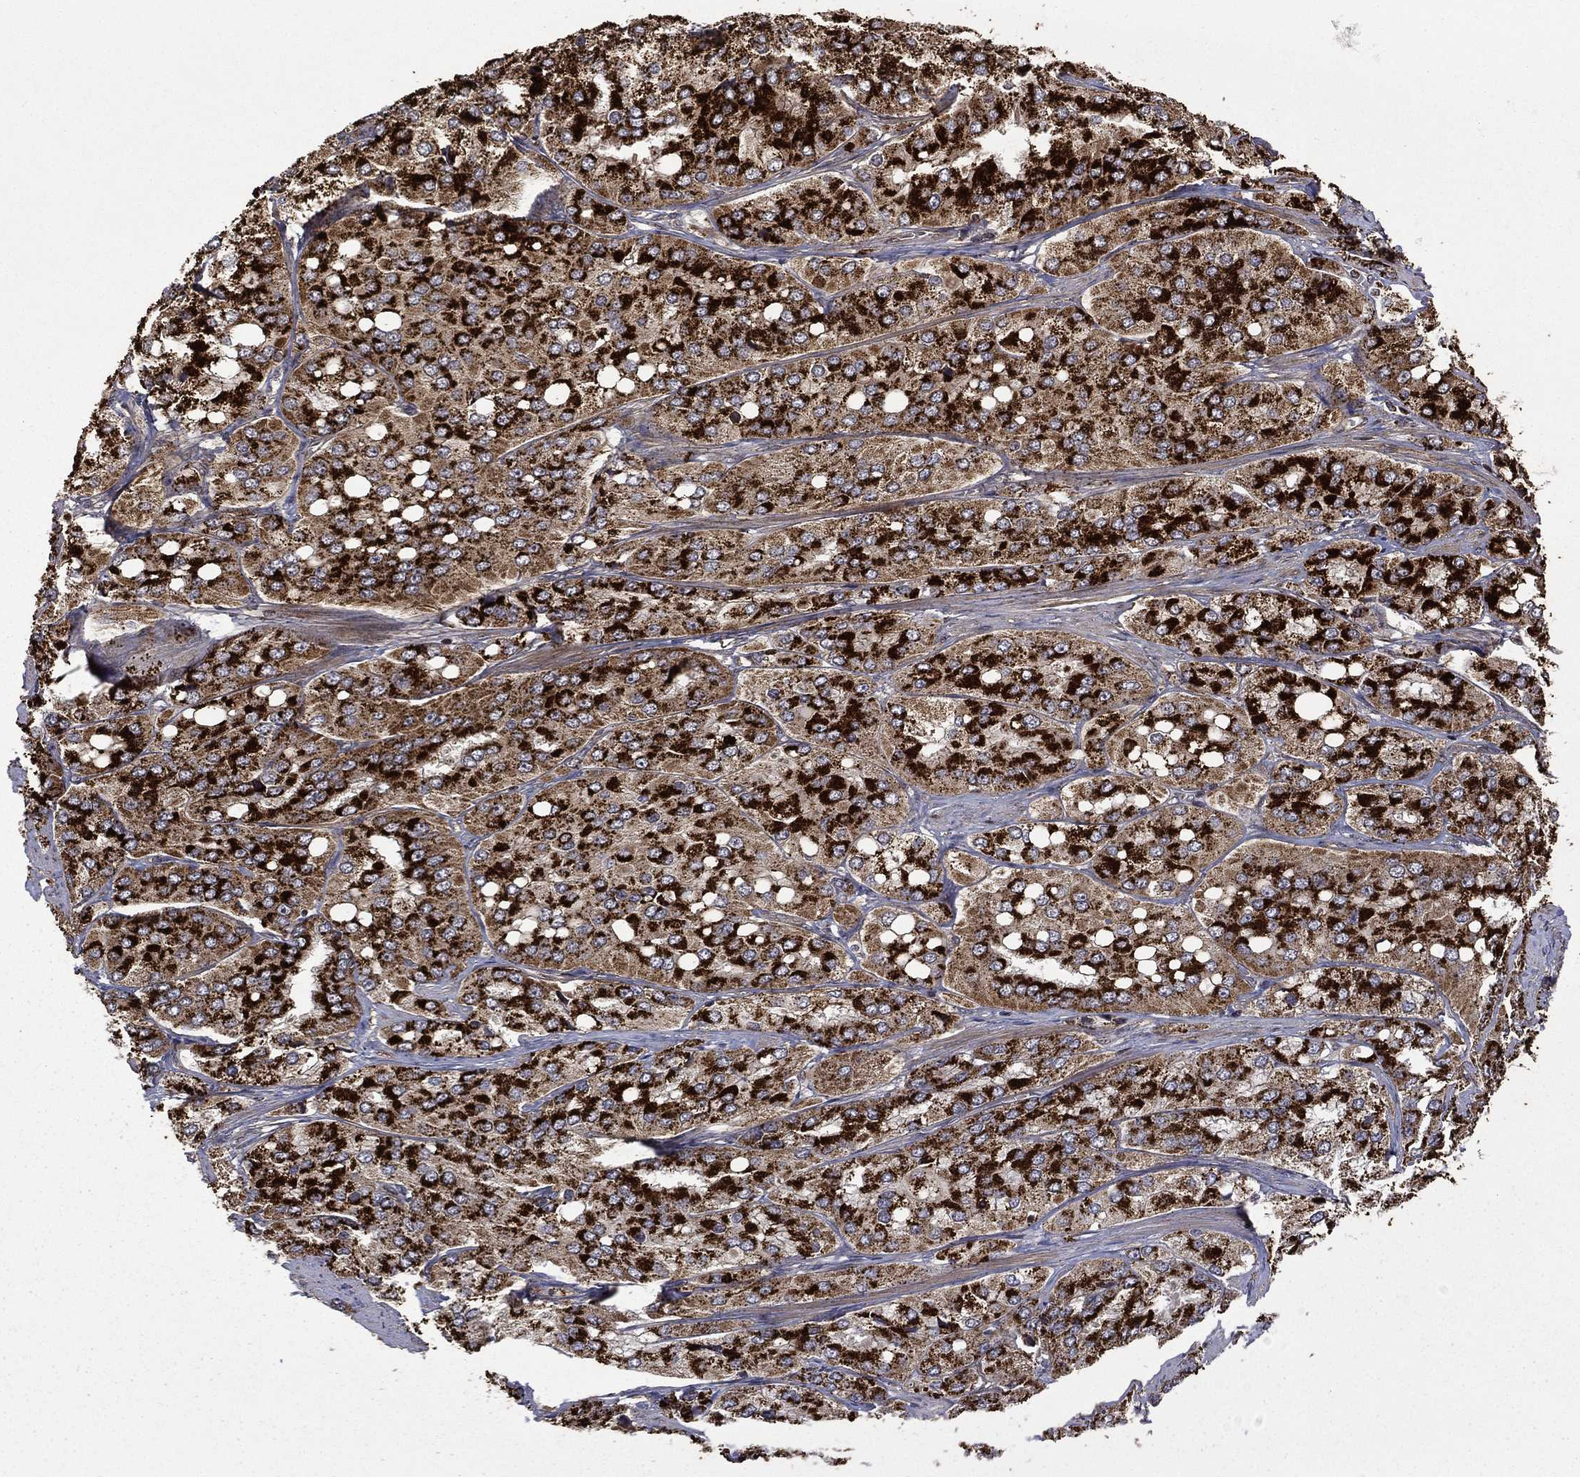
{"staining": {"intensity": "strong", "quantity": ">75%", "location": "cytoplasmic/membranous"}, "tissue": "prostate cancer", "cell_type": "Tumor cells", "image_type": "cancer", "snomed": [{"axis": "morphology", "description": "Adenocarcinoma, Low grade"}, {"axis": "topography", "description": "Prostate"}], "caption": "Immunohistochemical staining of human prostate cancer shows high levels of strong cytoplasmic/membranous expression in approximately >75% of tumor cells. (Stains: DAB in brown, nuclei in blue, Microscopy: brightfield microscopy at high magnification).", "gene": "GIMAP6", "patient": {"sex": "male", "age": 69}}